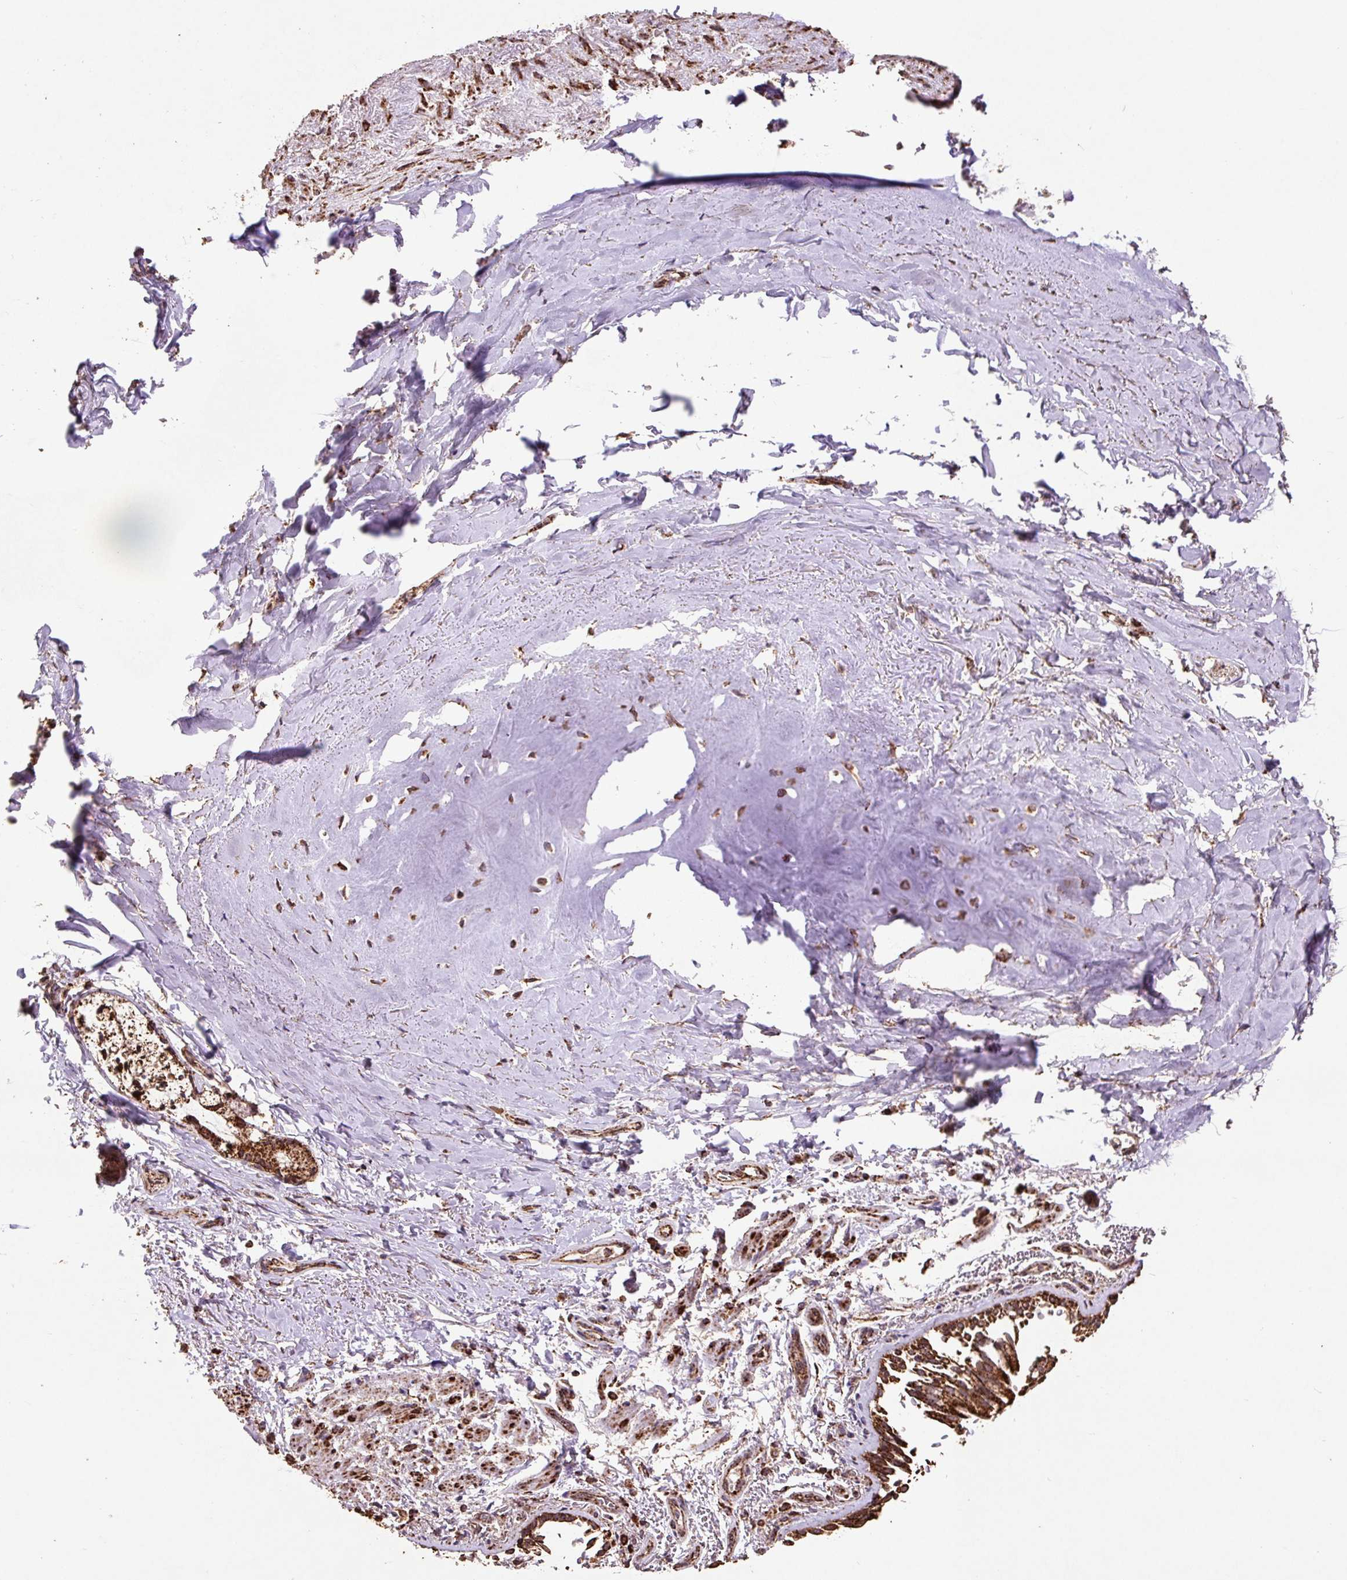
{"staining": {"intensity": "strong", "quantity": ">75%", "location": "cytoplasmic/membranous"}, "tissue": "bronchus", "cell_type": "Respiratory epithelial cells", "image_type": "normal", "snomed": [{"axis": "morphology", "description": "Normal tissue, NOS"}, {"axis": "topography", "description": "Bronchus"}], "caption": "A brown stain shows strong cytoplasmic/membranous positivity of a protein in respiratory epithelial cells of unremarkable bronchus. The staining is performed using DAB brown chromogen to label protein expression. The nuclei are counter-stained blue using hematoxylin.", "gene": "ATP5F1A", "patient": {"sex": "male", "age": 70}}